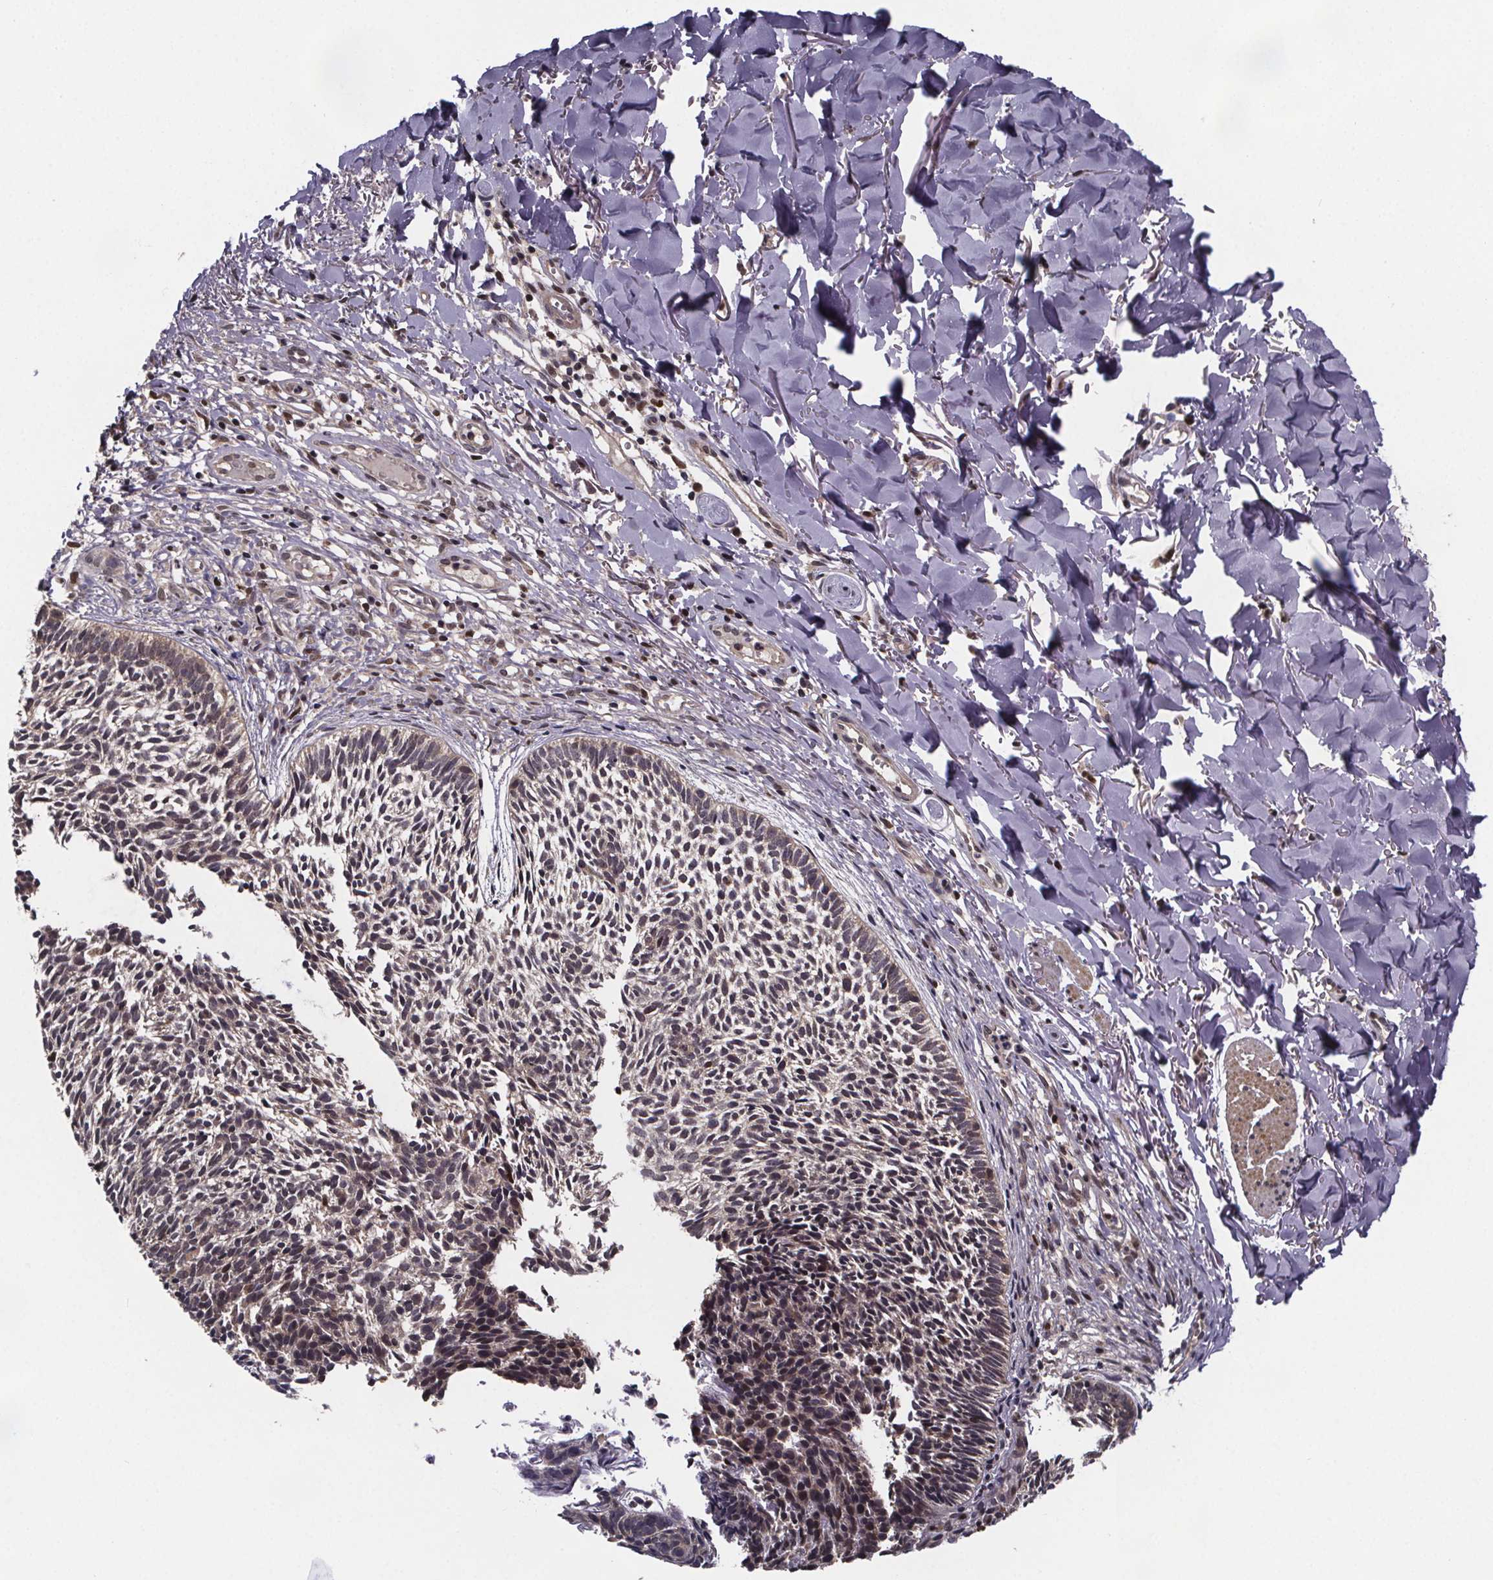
{"staining": {"intensity": "weak", "quantity": "25%-75%", "location": "nuclear"}, "tissue": "skin cancer", "cell_type": "Tumor cells", "image_type": "cancer", "snomed": [{"axis": "morphology", "description": "Basal cell carcinoma"}, {"axis": "topography", "description": "Skin"}], "caption": "Immunohistochemical staining of skin basal cell carcinoma shows low levels of weak nuclear expression in approximately 25%-75% of tumor cells. The staining is performed using DAB brown chromogen to label protein expression. The nuclei are counter-stained blue using hematoxylin.", "gene": "FN3KRP", "patient": {"sex": "male", "age": 78}}